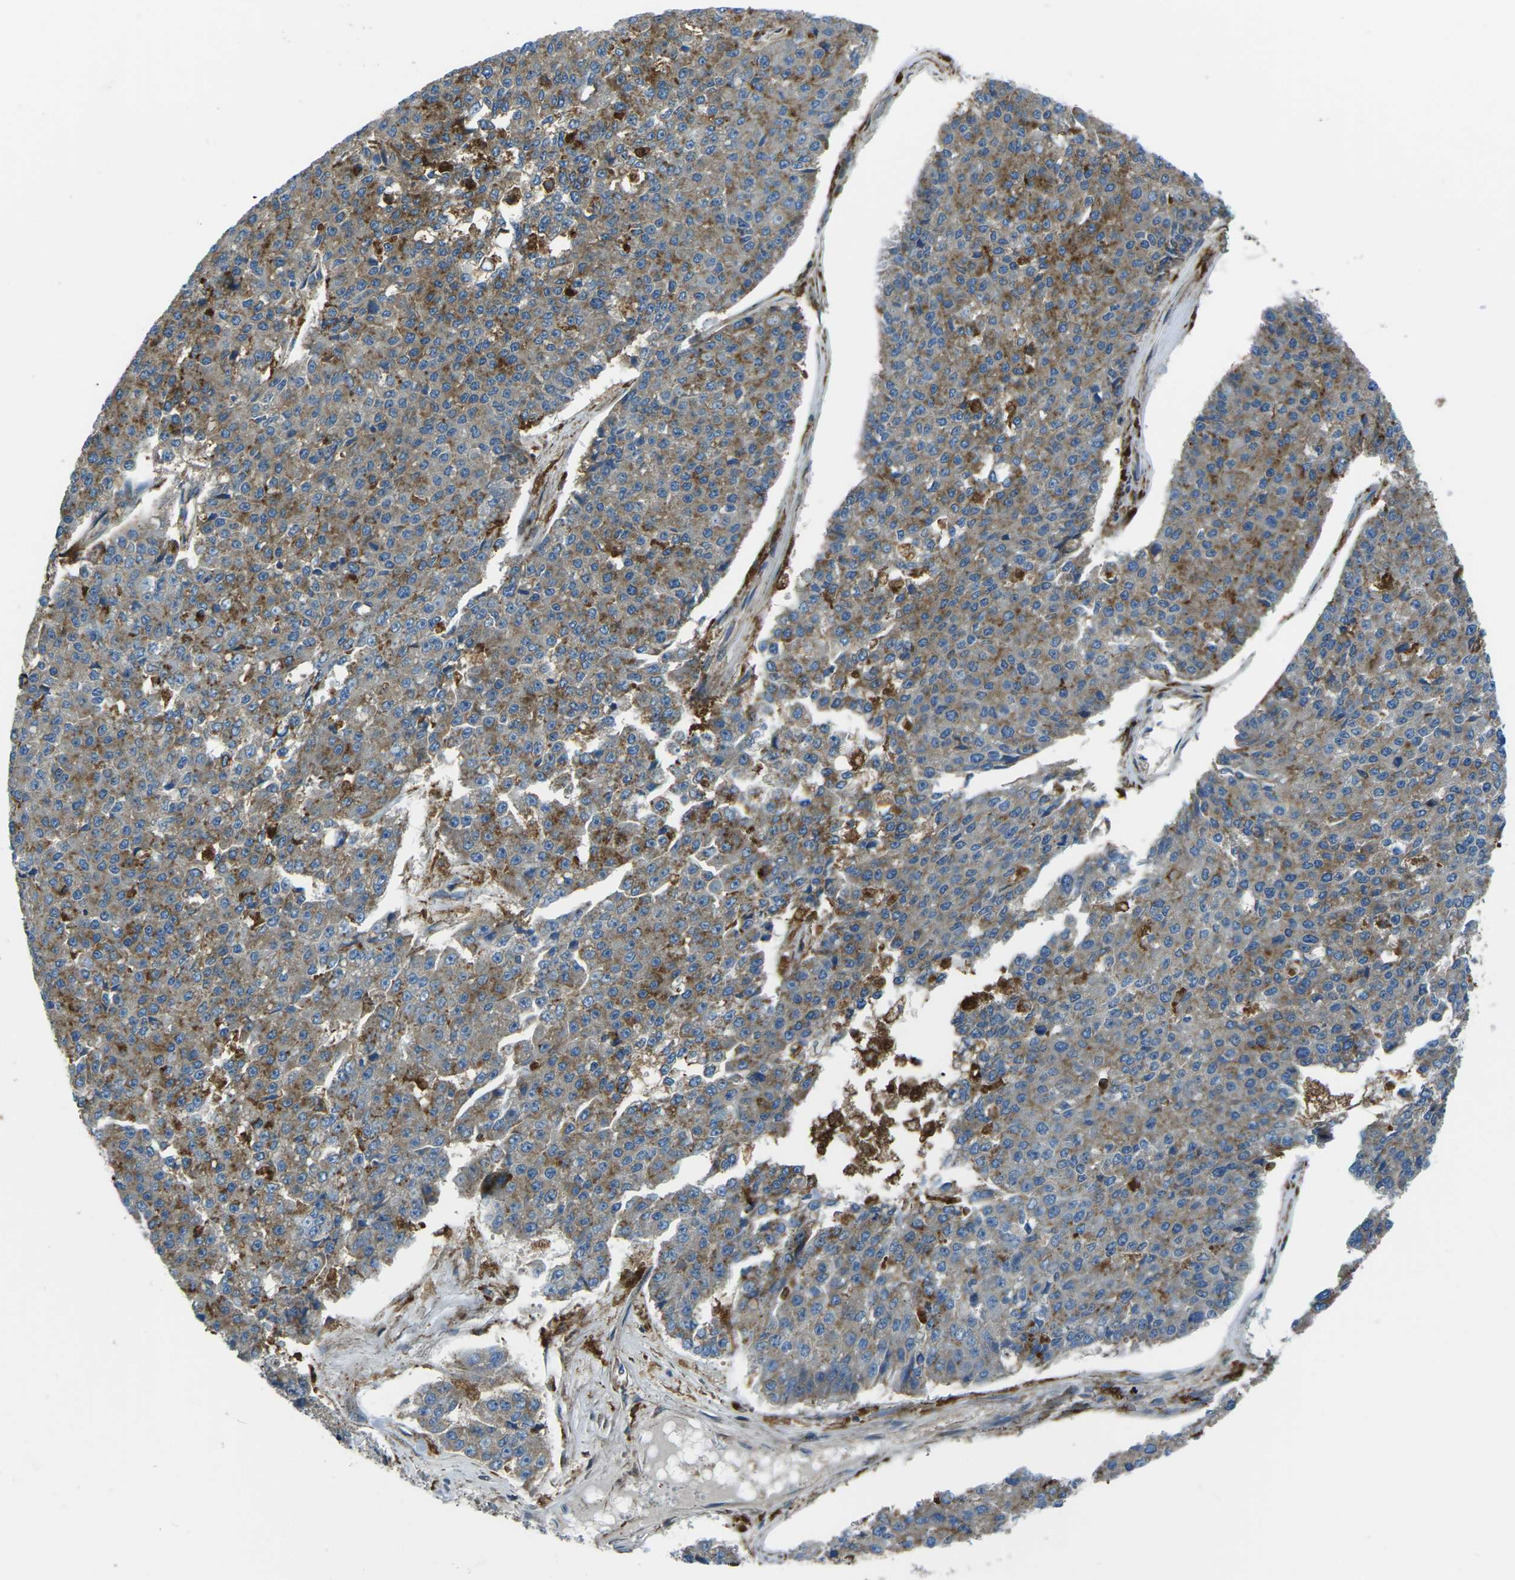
{"staining": {"intensity": "moderate", "quantity": "25%-75%", "location": "cytoplasmic/membranous"}, "tissue": "pancreatic cancer", "cell_type": "Tumor cells", "image_type": "cancer", "snomed": [{"axis": "morphology", "description": "Adenocarcinoma, NOS"}, {"axis": "topography", "description": "Pancreas"}], "caption": "There is medium levels of moderate cytoplasmic/membranous expression in tumor cells of pancreatic cancer (adenocarcinoma), as demonstrated by immunohistochemical staining (brown color).", "gene": "CDK17", "patient": {"sex": "male", "age": 50}}